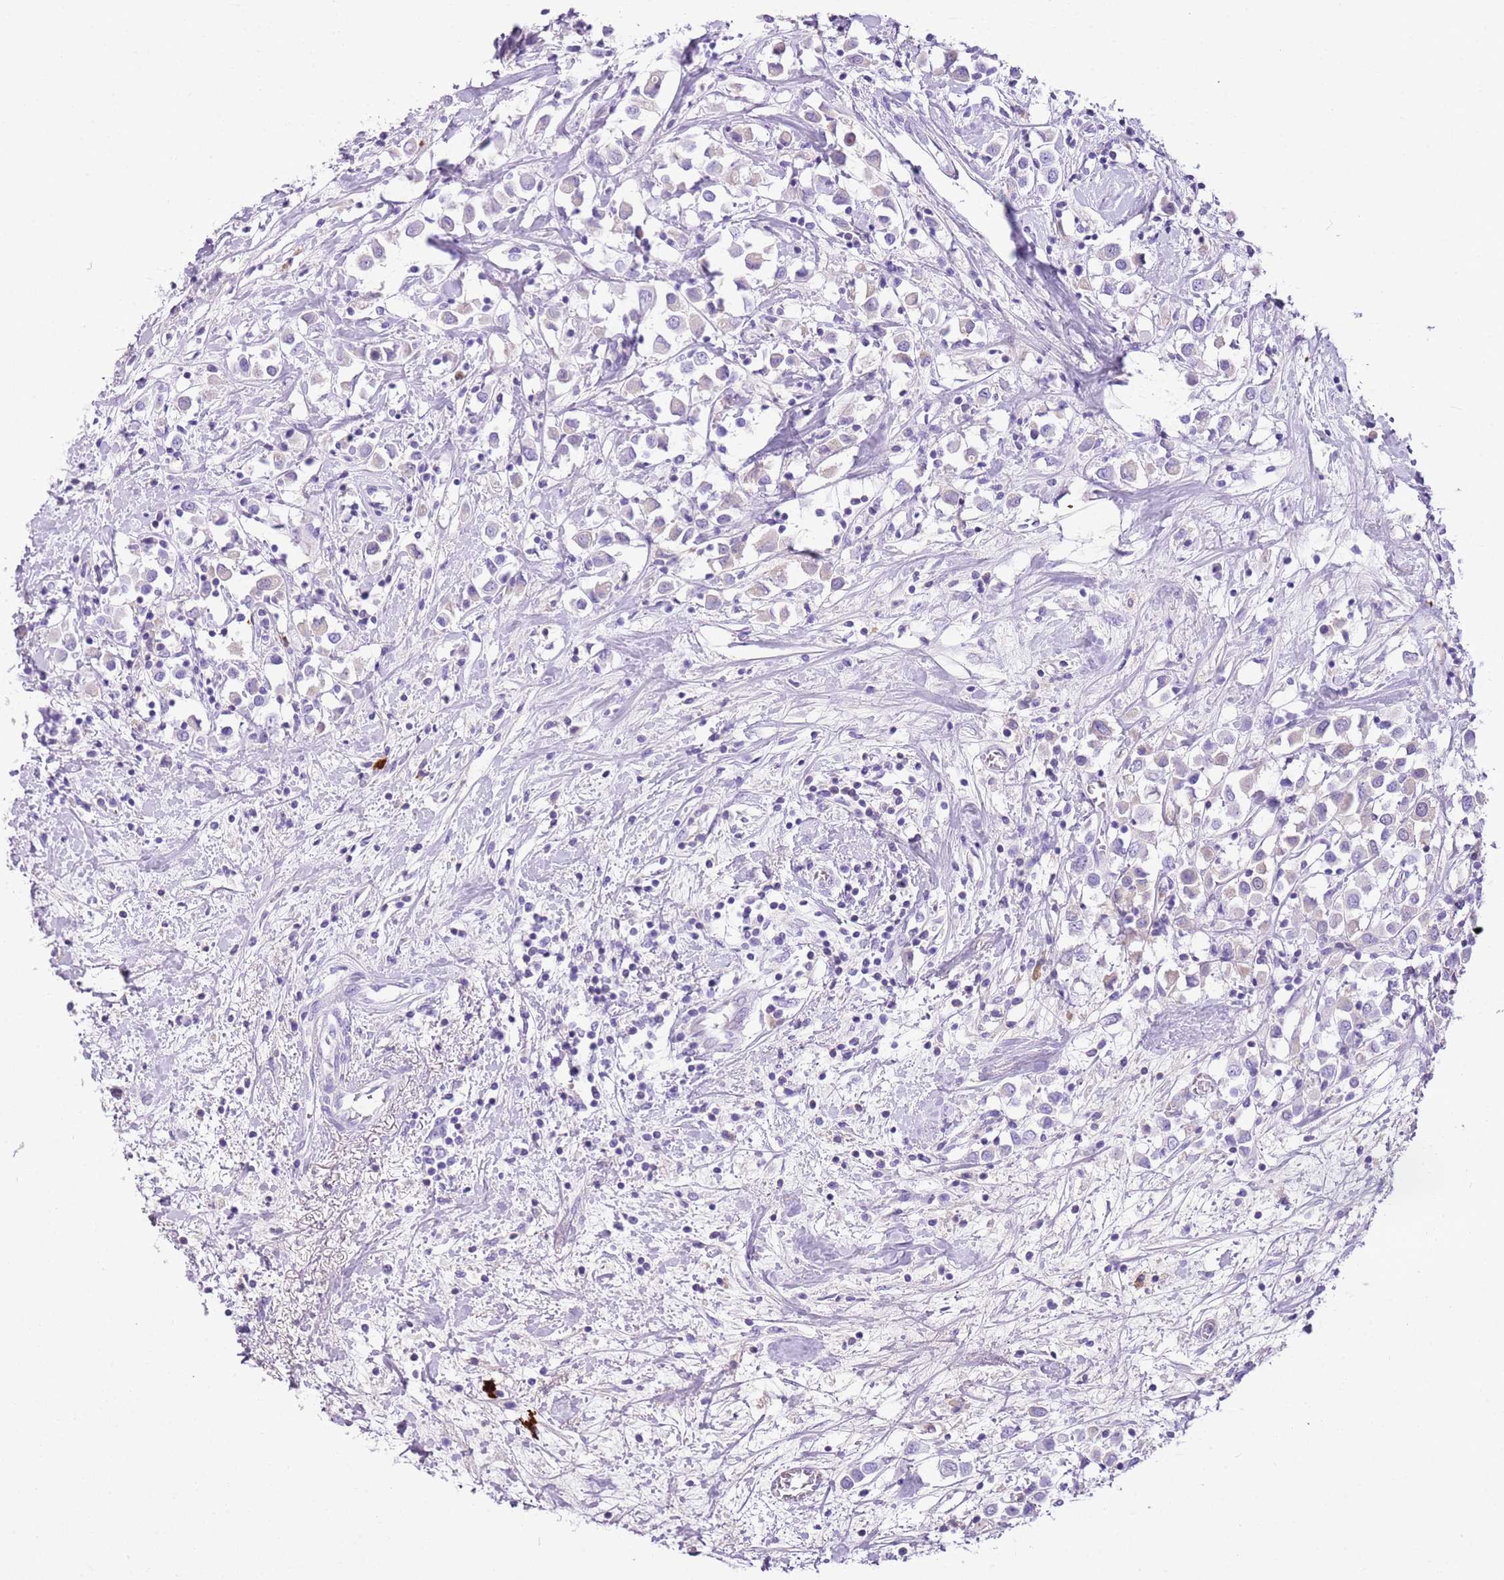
{"staining": {"intensity": "negative", "quantity": "none", "location": "none"}, "tissue": "breast cancer", "cell_type": "Tumor cells", "image_type": "cancer", "snomed": [{"axis": "morphology", "description": "Duct carcinoma"}, {"axis": "topography", "description": "Breast"}], "caption": "High power microscopy photomicrograph of an immunohistochemistry micrograph of breast cancer, revealing no significant positivity in tumor cells. Nuclei are stained in blue.", "gene": "IGKV3D-11", "patient": {"sex": "female", "age": 61}}